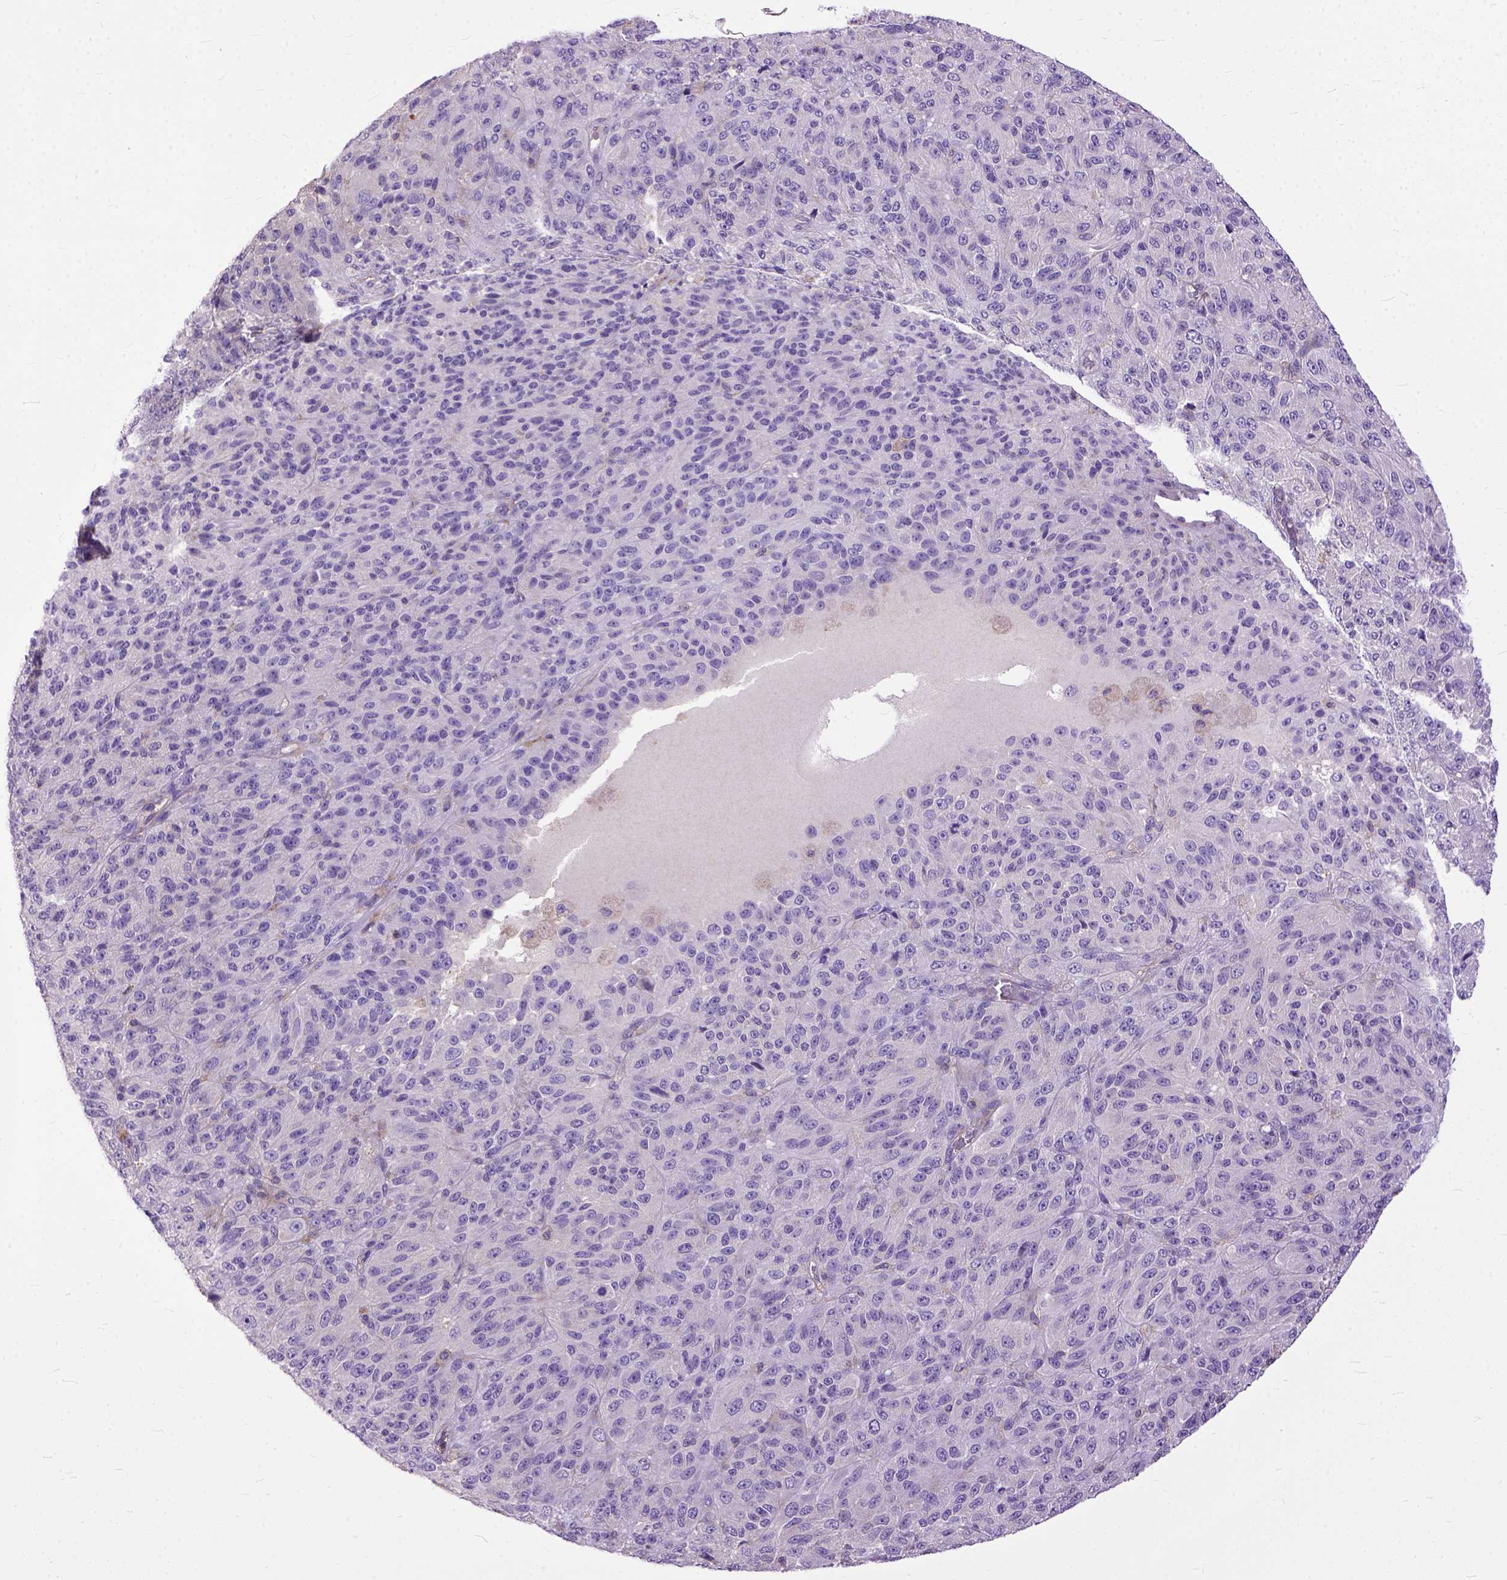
{"staining": {"intensity": "negative", "quantity": "none", "location": "none"}, "tissue": "melanoma", "cell_type": "Tumor cells", "image_type": "cancer", "snomed": [{"axis": "morphology", "description": "Malignant melanoma, Metastatic site"}, {"axis": "topography", "description": "Brain"}], "caption": "Melanoma was stained to show a protein in brown. There is no significant positivity in tumor cells. Nuclei are stained in blue.", "gene": "NAMPT", "patient": {"sex": "female", "age": 56}}